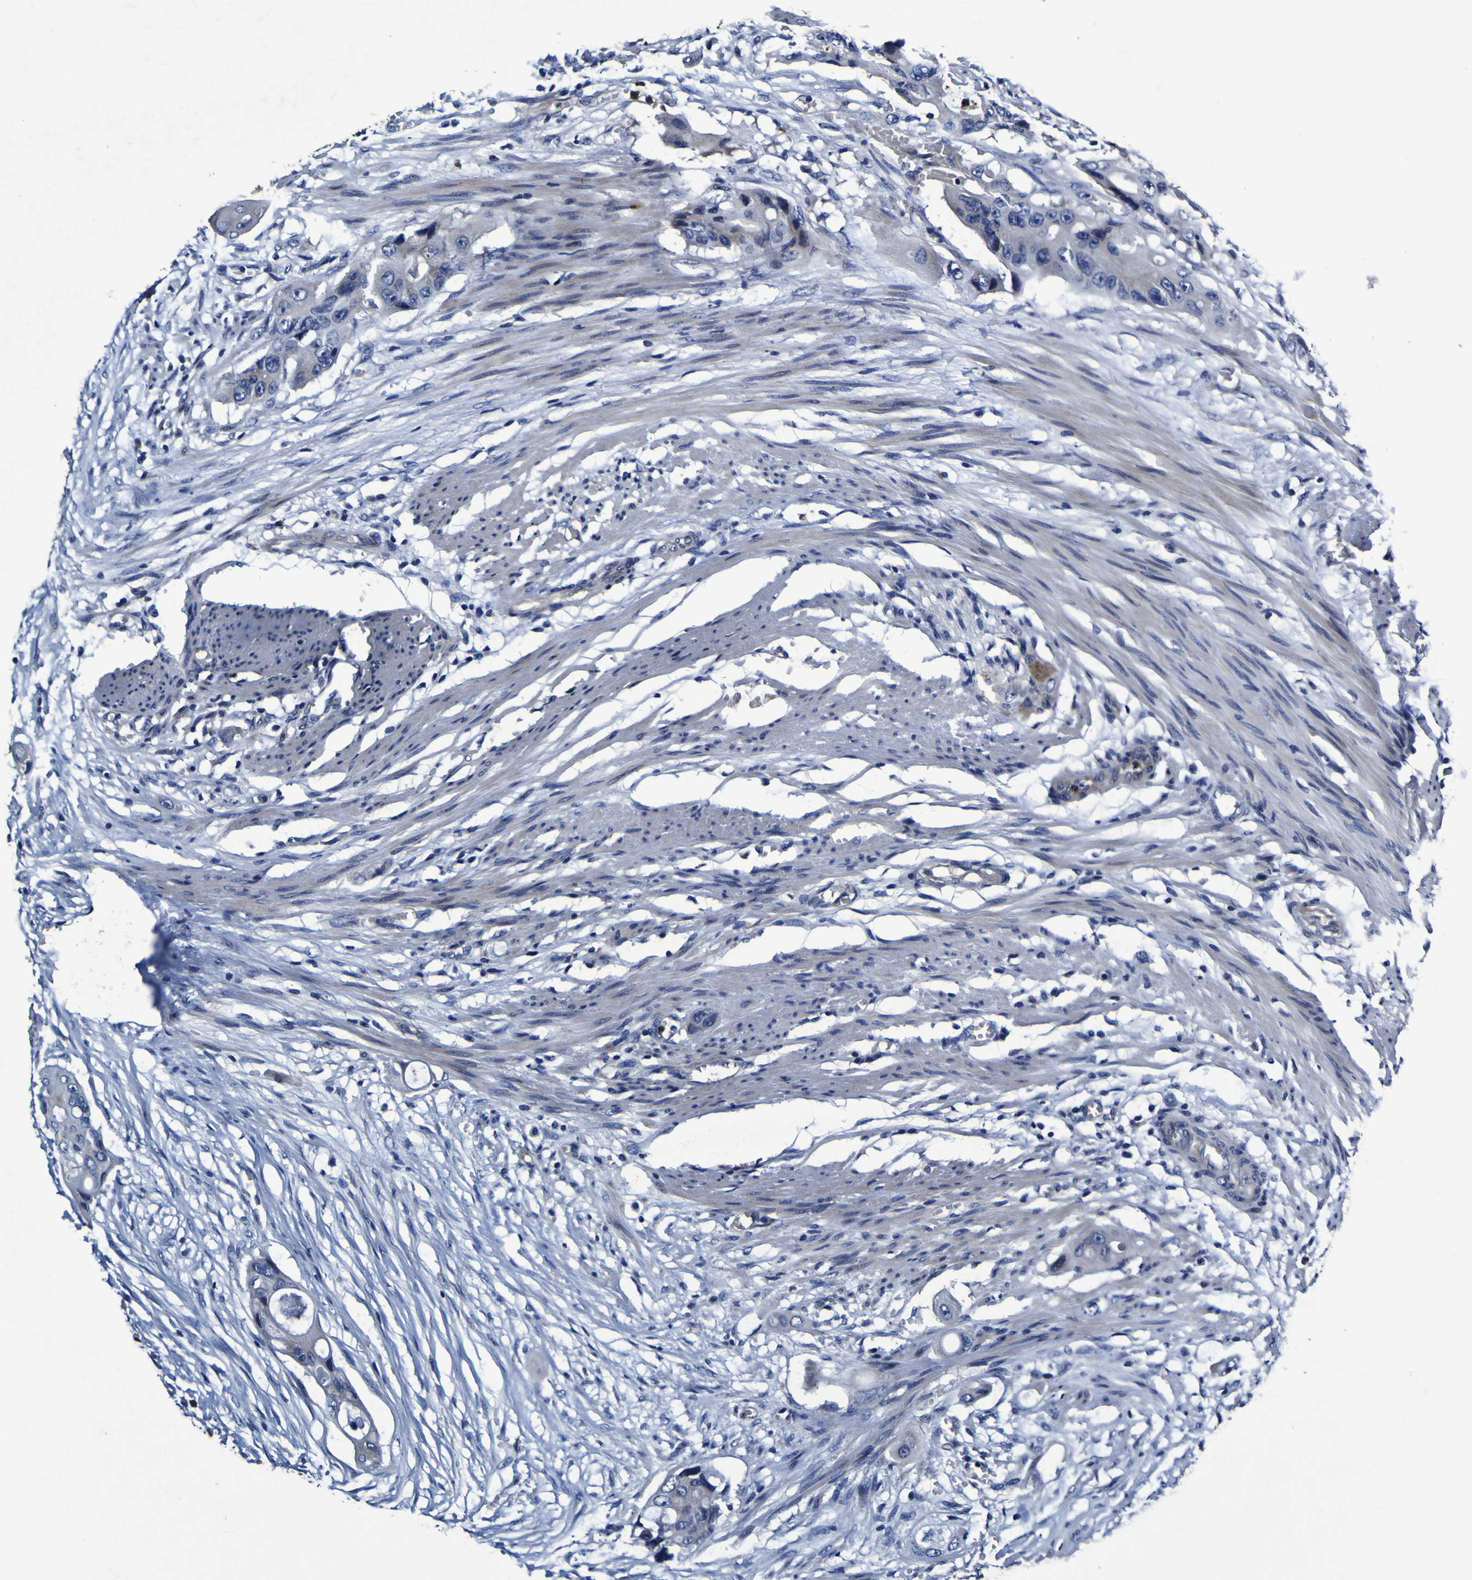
{"staining": {"intensity": "negative", "quantity": "none", "location": "none"}, "tissue": "colorectal cancer", "cell_type": "Tumor cells", "image_type": "cancer", "snomed": [{"axis": "morphology", "description": "Adenocarcinoma, NOS"}, {"axis": "topography", "description": "Colon"}], "caption": "Protein analysis of colorectal adenocarcinoma shows no significant positivity in tumor cells.", "gene": "PANK4", "patient": {"sex": "female", "age": 57}}